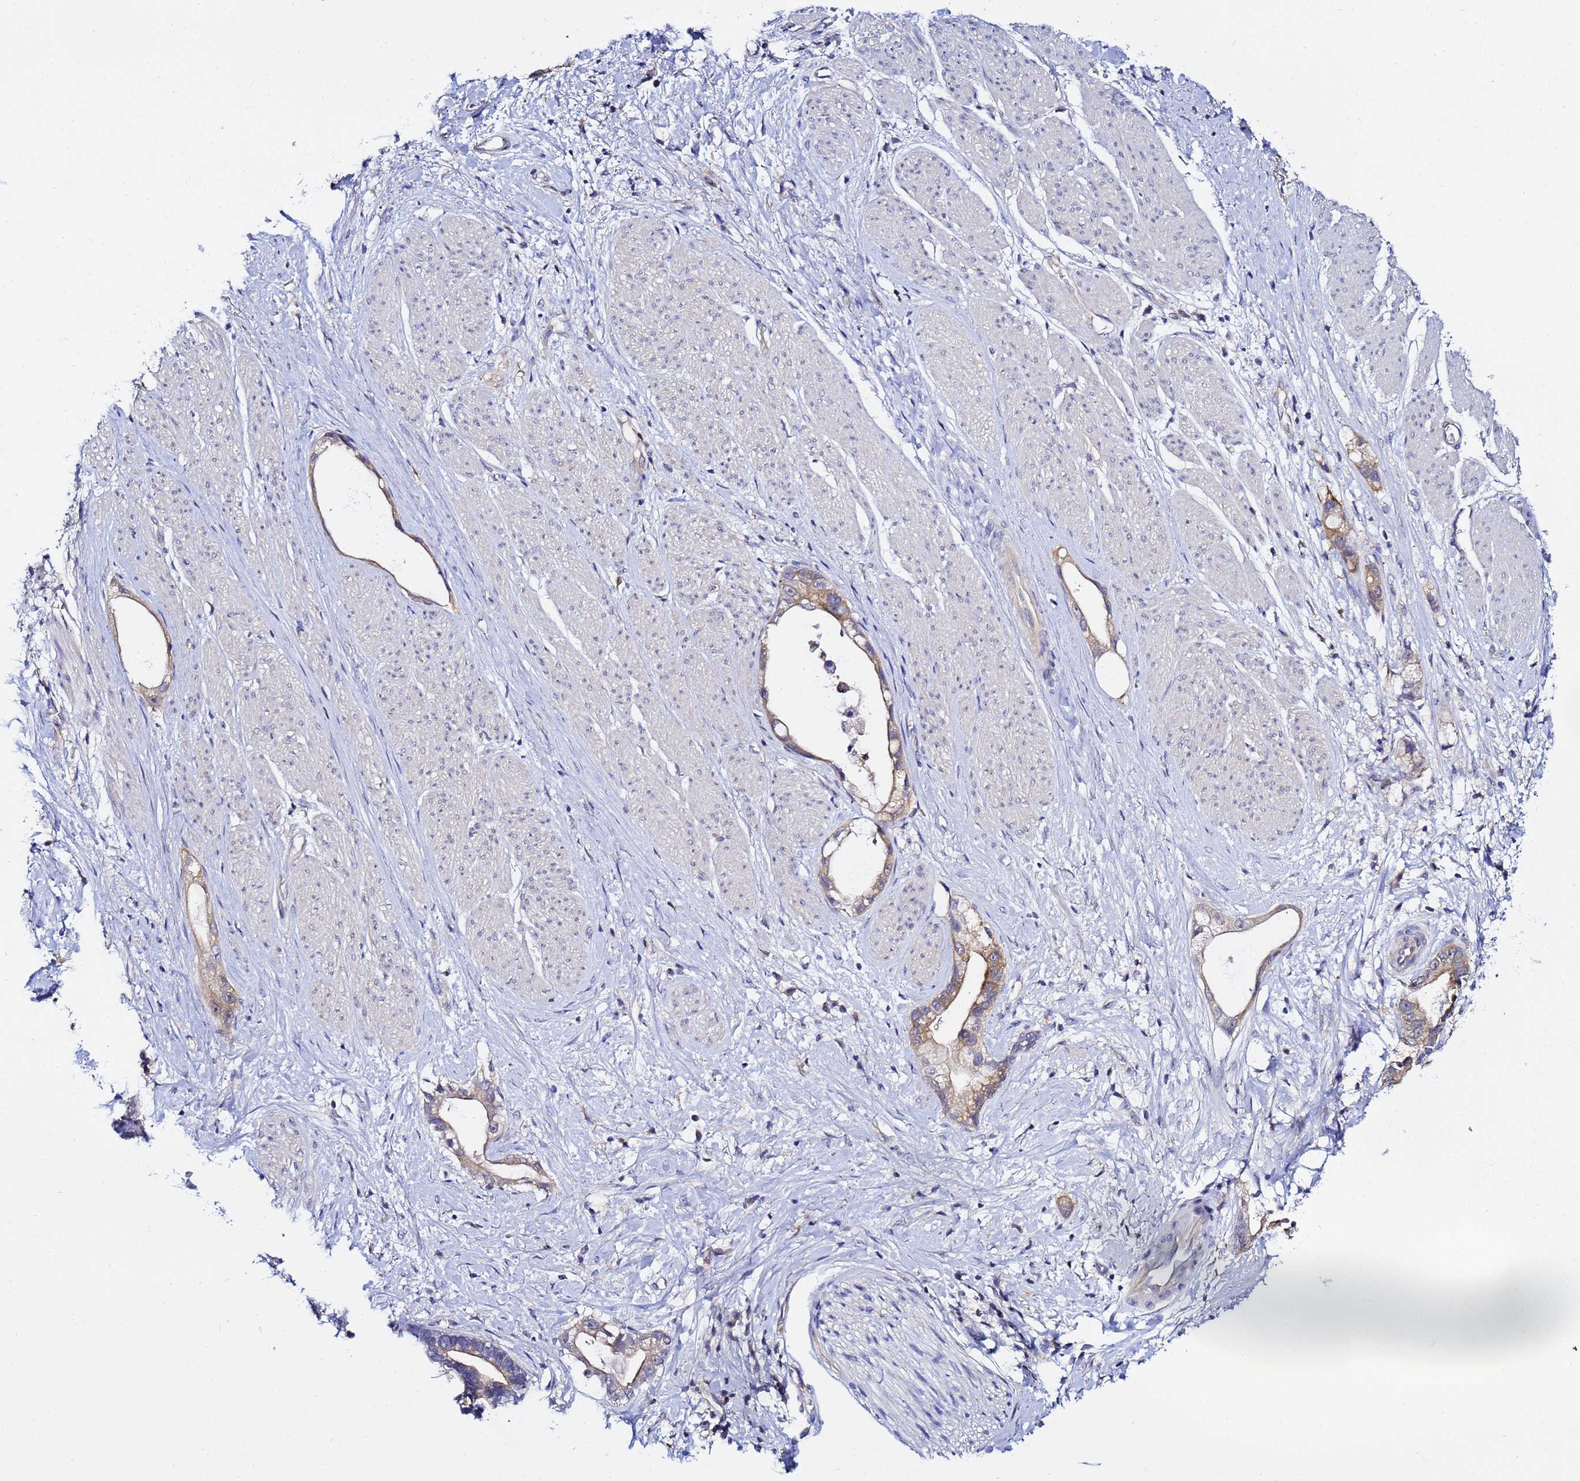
{"staining": {"intensity": "moderate", "quantity": "25%-75%", "location": "cytoplasmic/membranous"}, "tissue": "stomach cancer", "cell_type": "Tumor cells", "image_type": "cancer", "snomed": [{"axis": "morphology", "description": "Adenocarcinoma, NOS"}, {"axis": "topography", "description": "Stomach"}], "caption": "About 25%-75% of tumor cells in human stomach cancer demonstrate moderate cytoplasmic/membranous protein positivity as visualized by brown immunohistochemical staining.", "gene": "LENG1", "patient": {"sex": "male", "age": 55}}